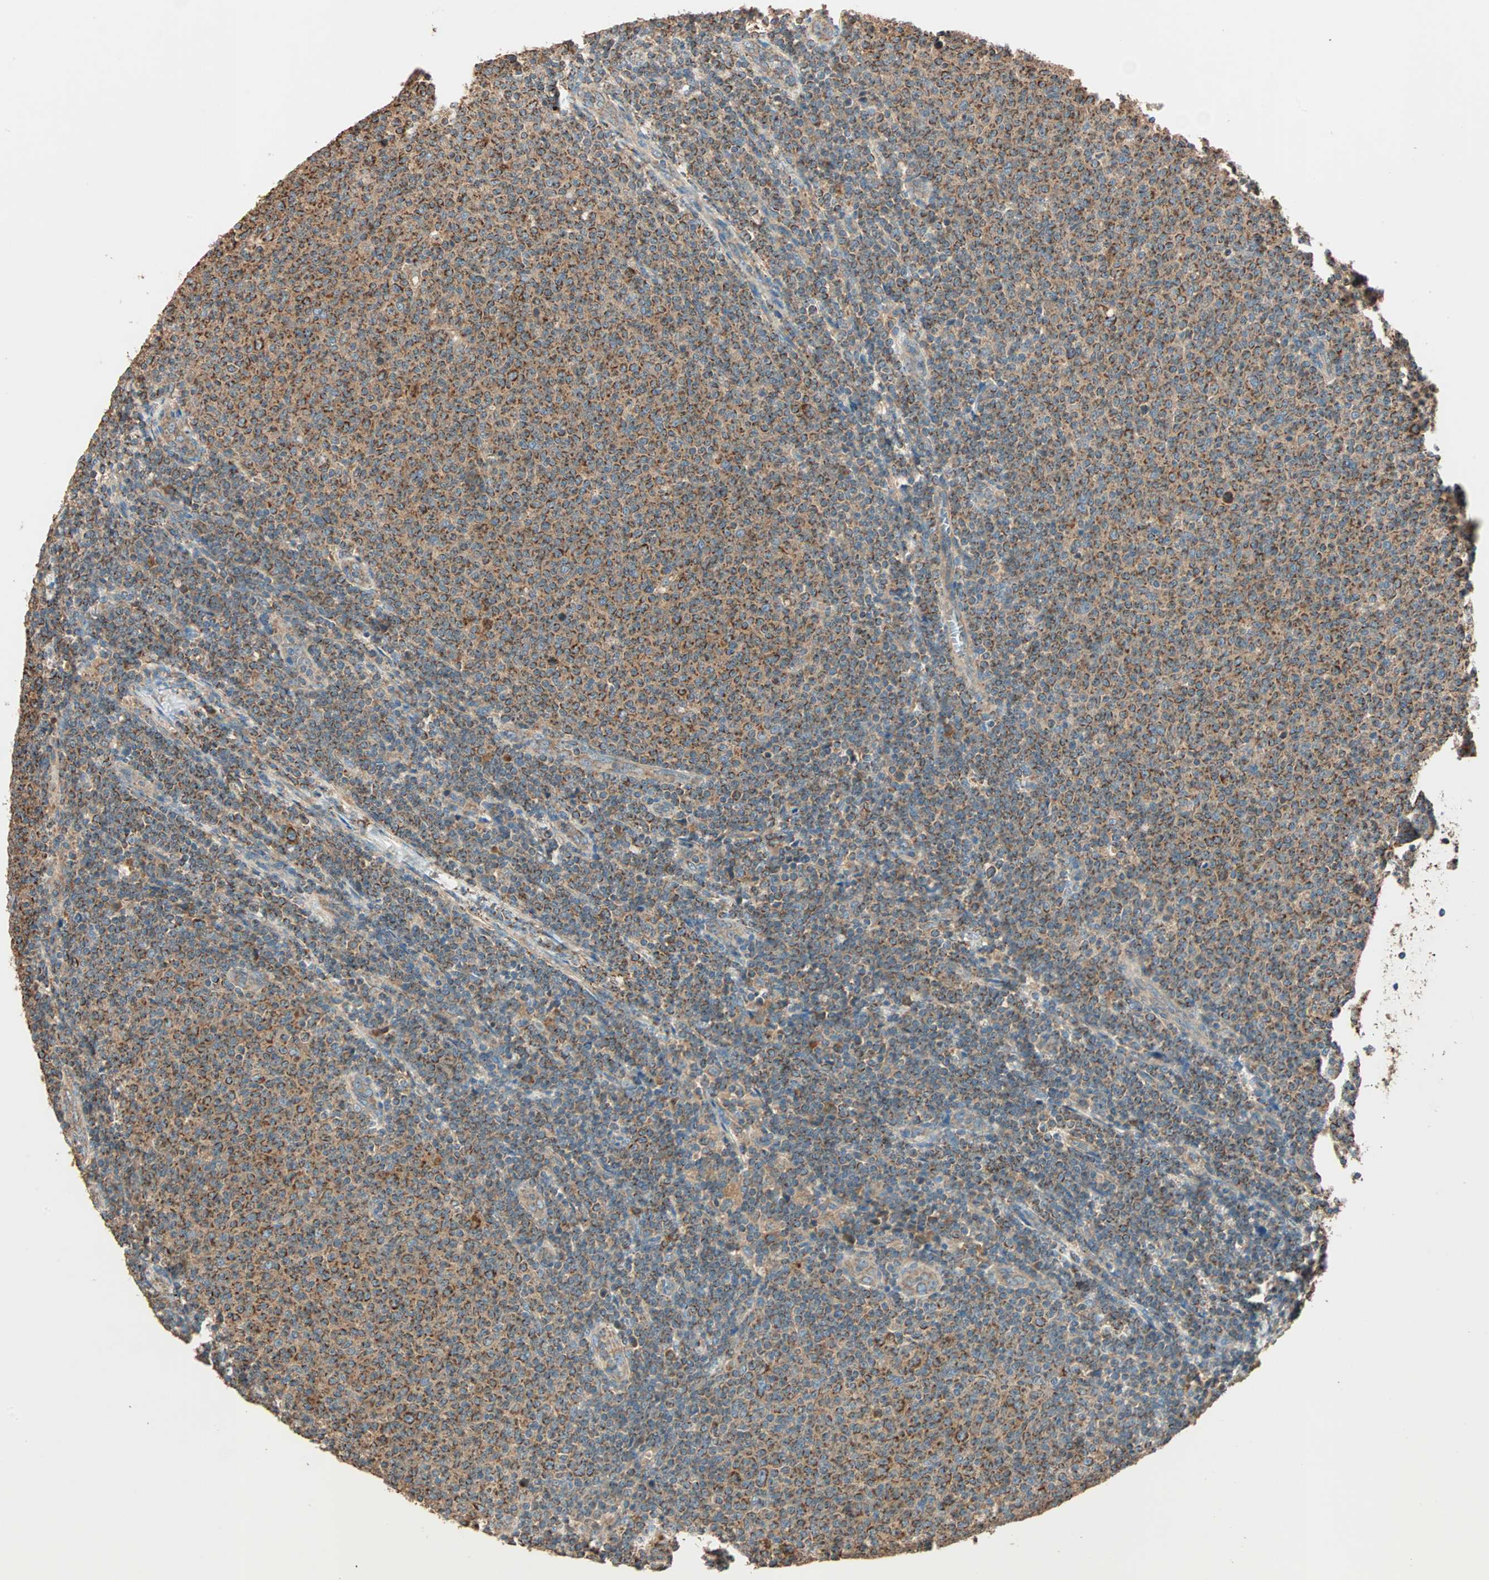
{"staining": {"intensity": "strong", "quantity": "25%-75%", "location": "cytoplasmic/membranous"}, "tissue": "lymphoma", "cell_type": "Tumor cells", "image_type": "cancer", "snomed": [{"axis": "morphology", "description": "Malignant lymphoma, non-Hodgkin's type, Low grade"}, {"axis": "topography", "description": "Lymph node"}], "caption": "Malignant lymphoma, non-Hodgkin's type (low-grade) tissue demonstrates strong cytoplasmic/membranous staining in about 25%-75% of tumor cells, visualized by immunohistochemistry.", "gene": "EIF4G2", "patient": {"sex": "male", "age": 66}}